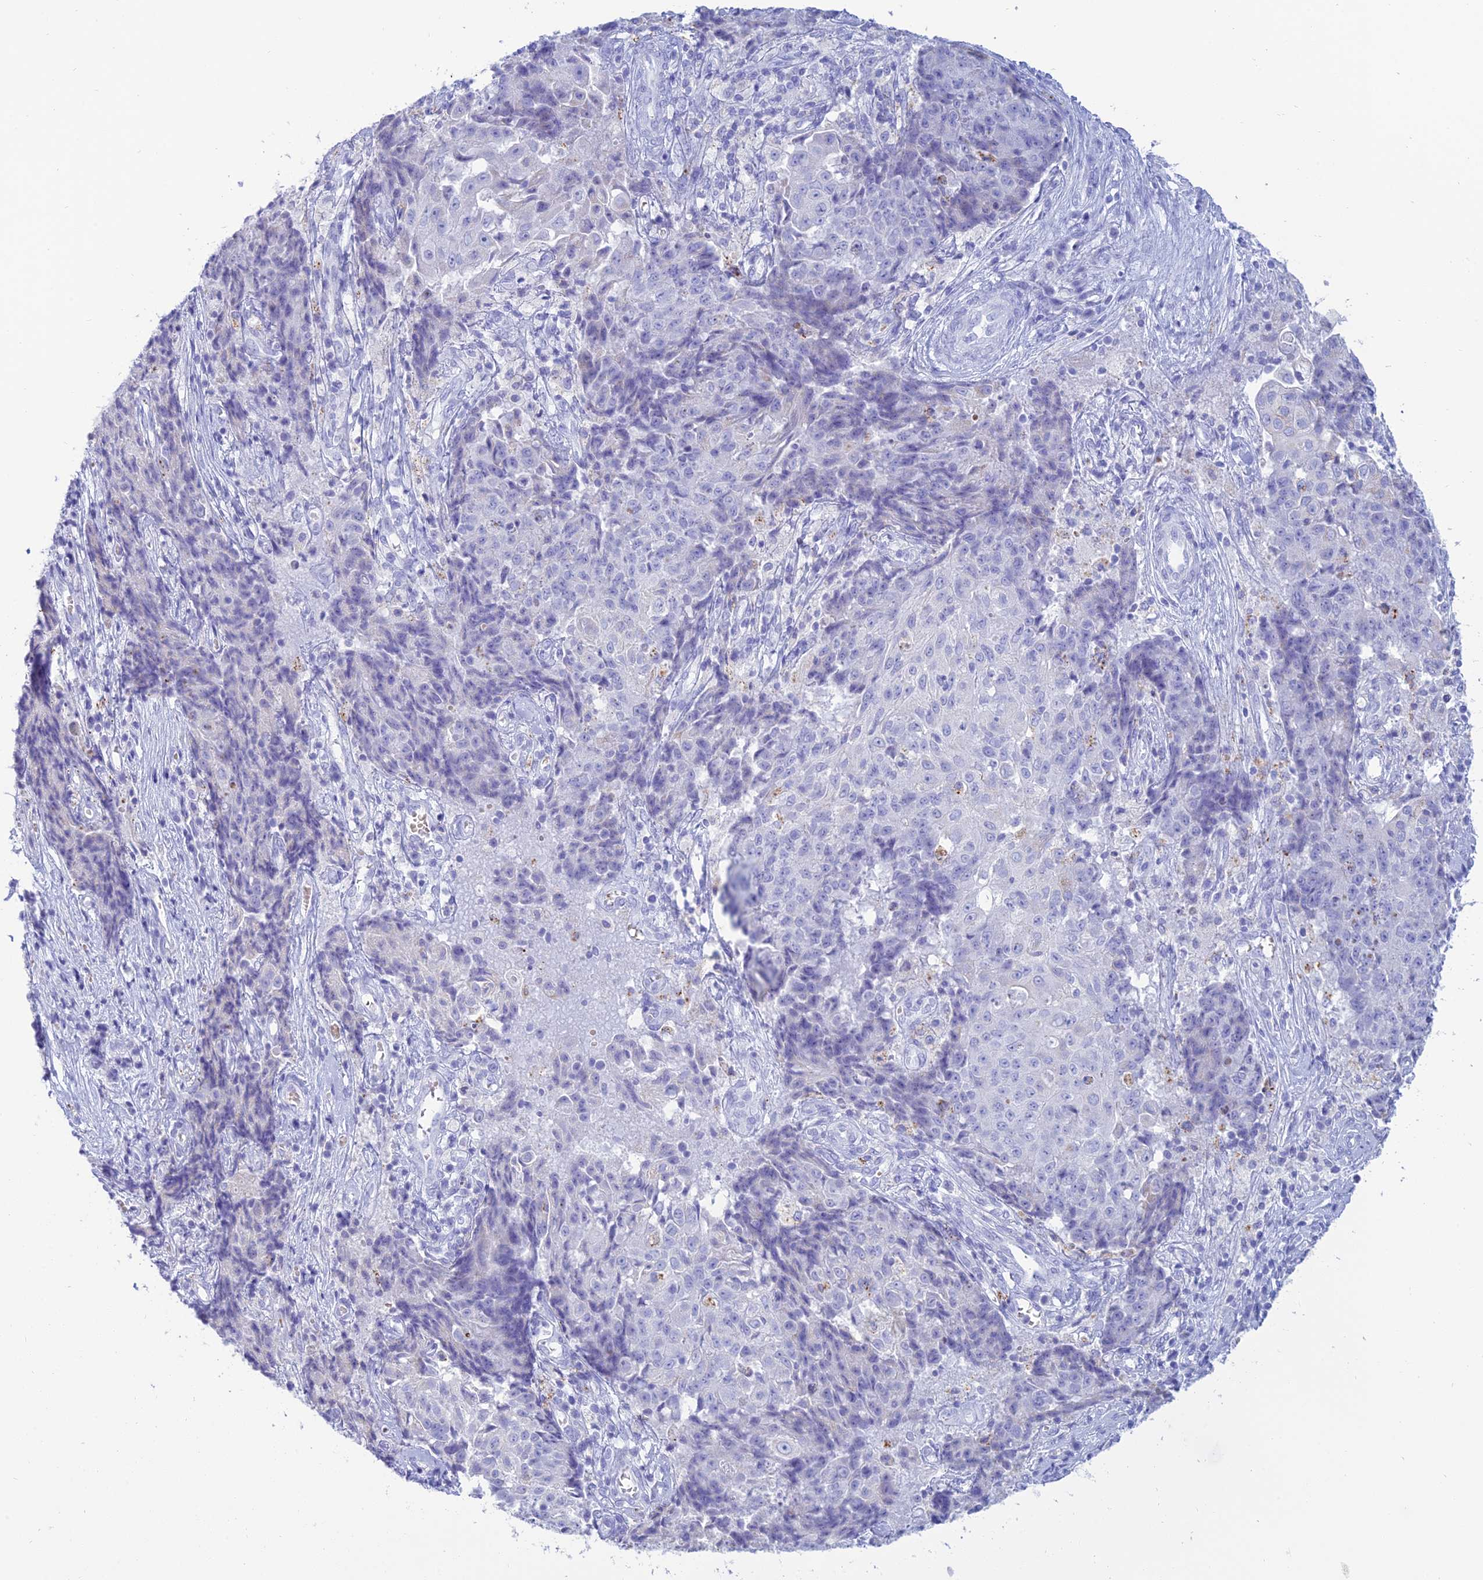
{"staining": {"intensity": "negative", "quantity": "none", "location": "none"}, "tissue": "ovarian cancer", "cell_type": "Tumor cells", "image_type": "cancer", "snomed": [{"axis": "morphology", "description": "Carcinoma, endometroid"}, {"axis": "topography", "description": "Ovary"}], "caption": "The histopathology image demonstrates no staining of tumor cells in endometroid carcinoma (ovarian).", "gene": "MAL2", "patient": {"sex": "female", "age": 42}}